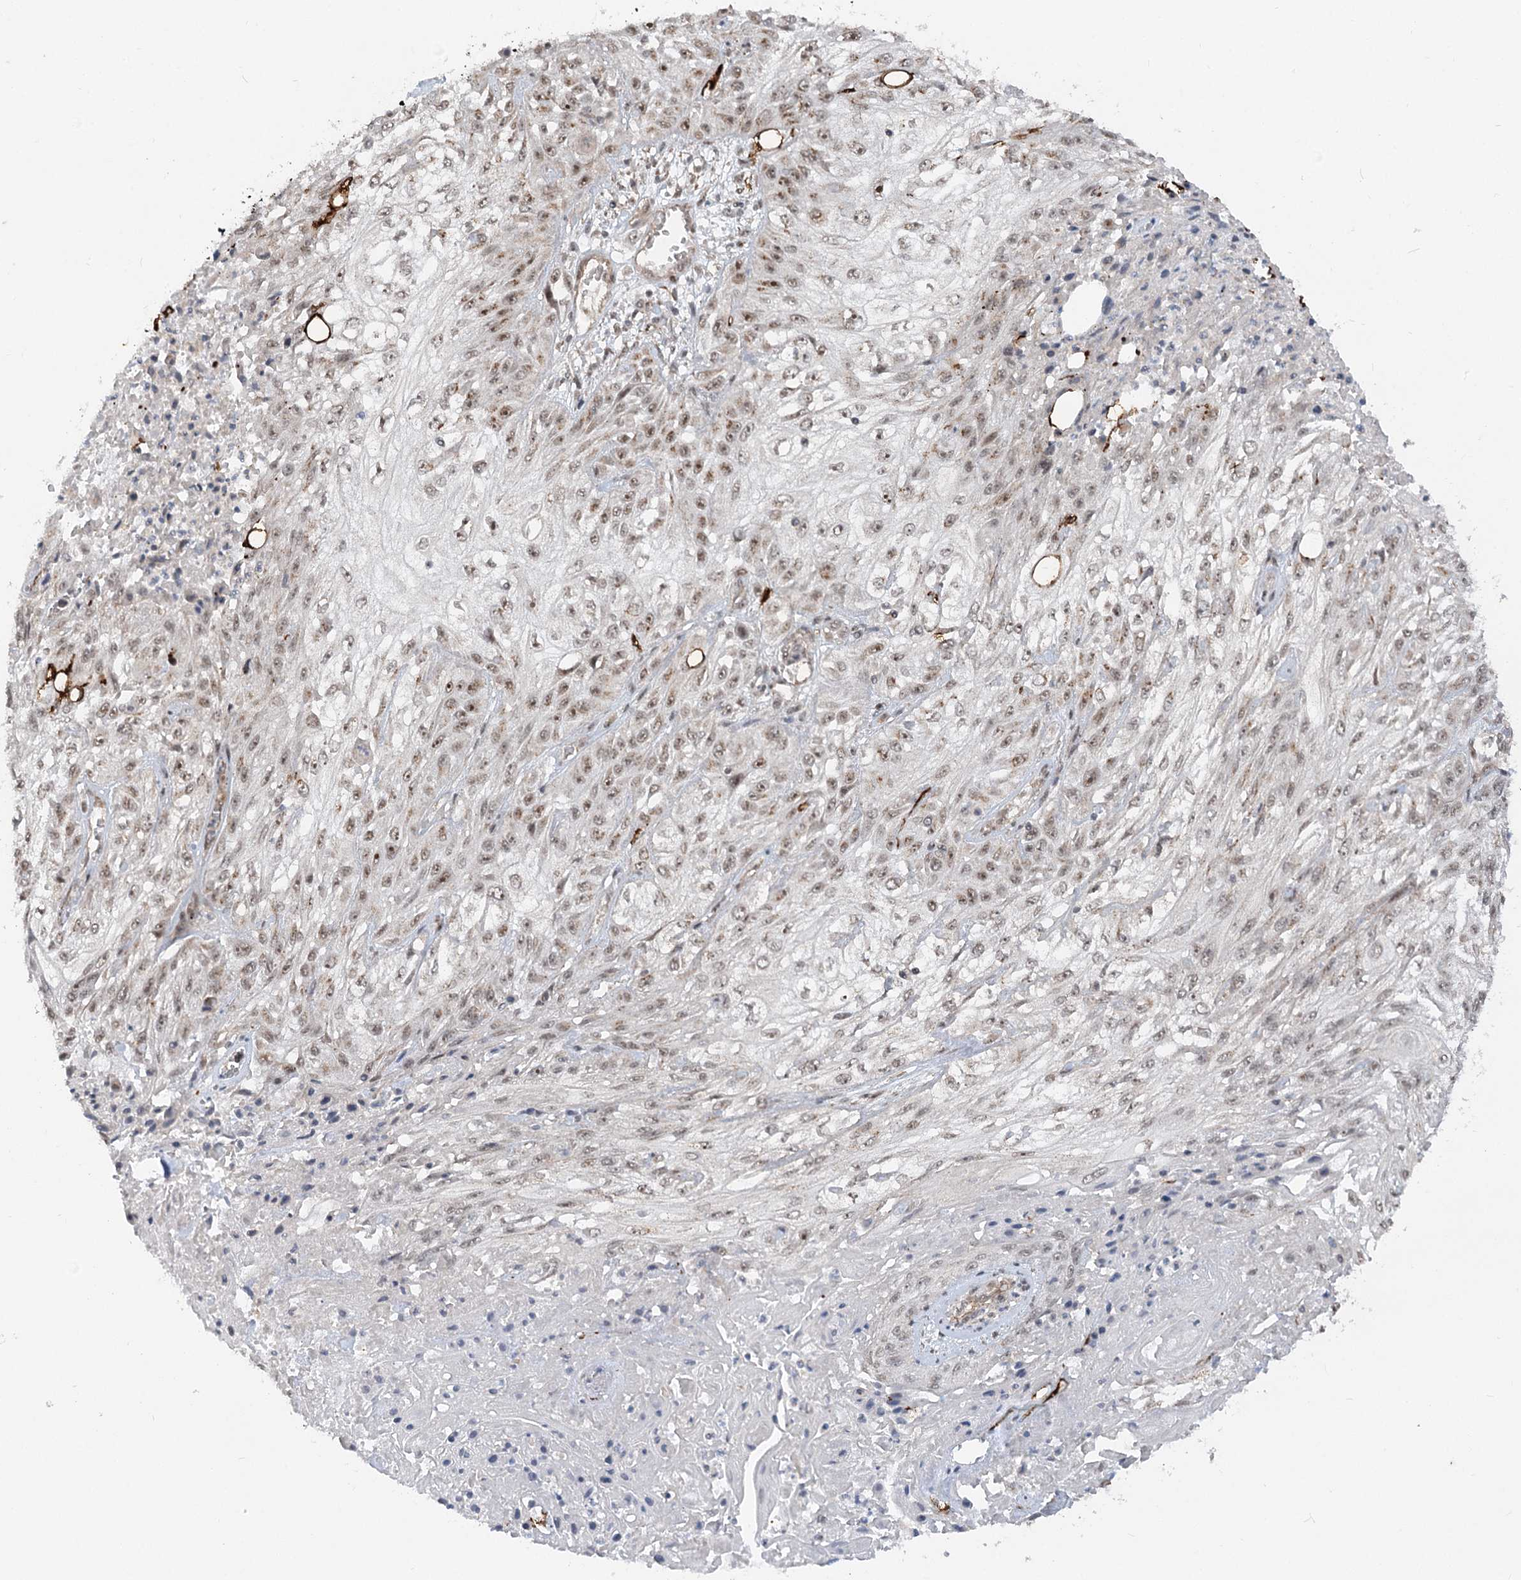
{"staining": {"intensity": "weak", "quantity": ">75%", "location": "nuclear"}, "tissue": "skin cancer", "cell_type": "Tumor cells", "image_type": "cancer", "snomed": [{"axis": "morphology", "description": "Squamous cell carcinoma, NOS"}, {"axis": "morphology", "description": "Squamous cell carcinoma, metastatic, NOS"}, {"axis": "topography", "description": "Skin"}, {"axis": "topography", "description": "Lymph node"}], "caption": "Immunohistochemistry histopathology image of neoplastic tissue: human skin cancer (squamous cell carcinoma) stained using IHC displays low levels of weak protein expression localized specifically in the nuclear of tumor cells, appearing as a nuclear brown color.", "gene": "GNL3L", "patient": {"sex": "male", "age": 75}}